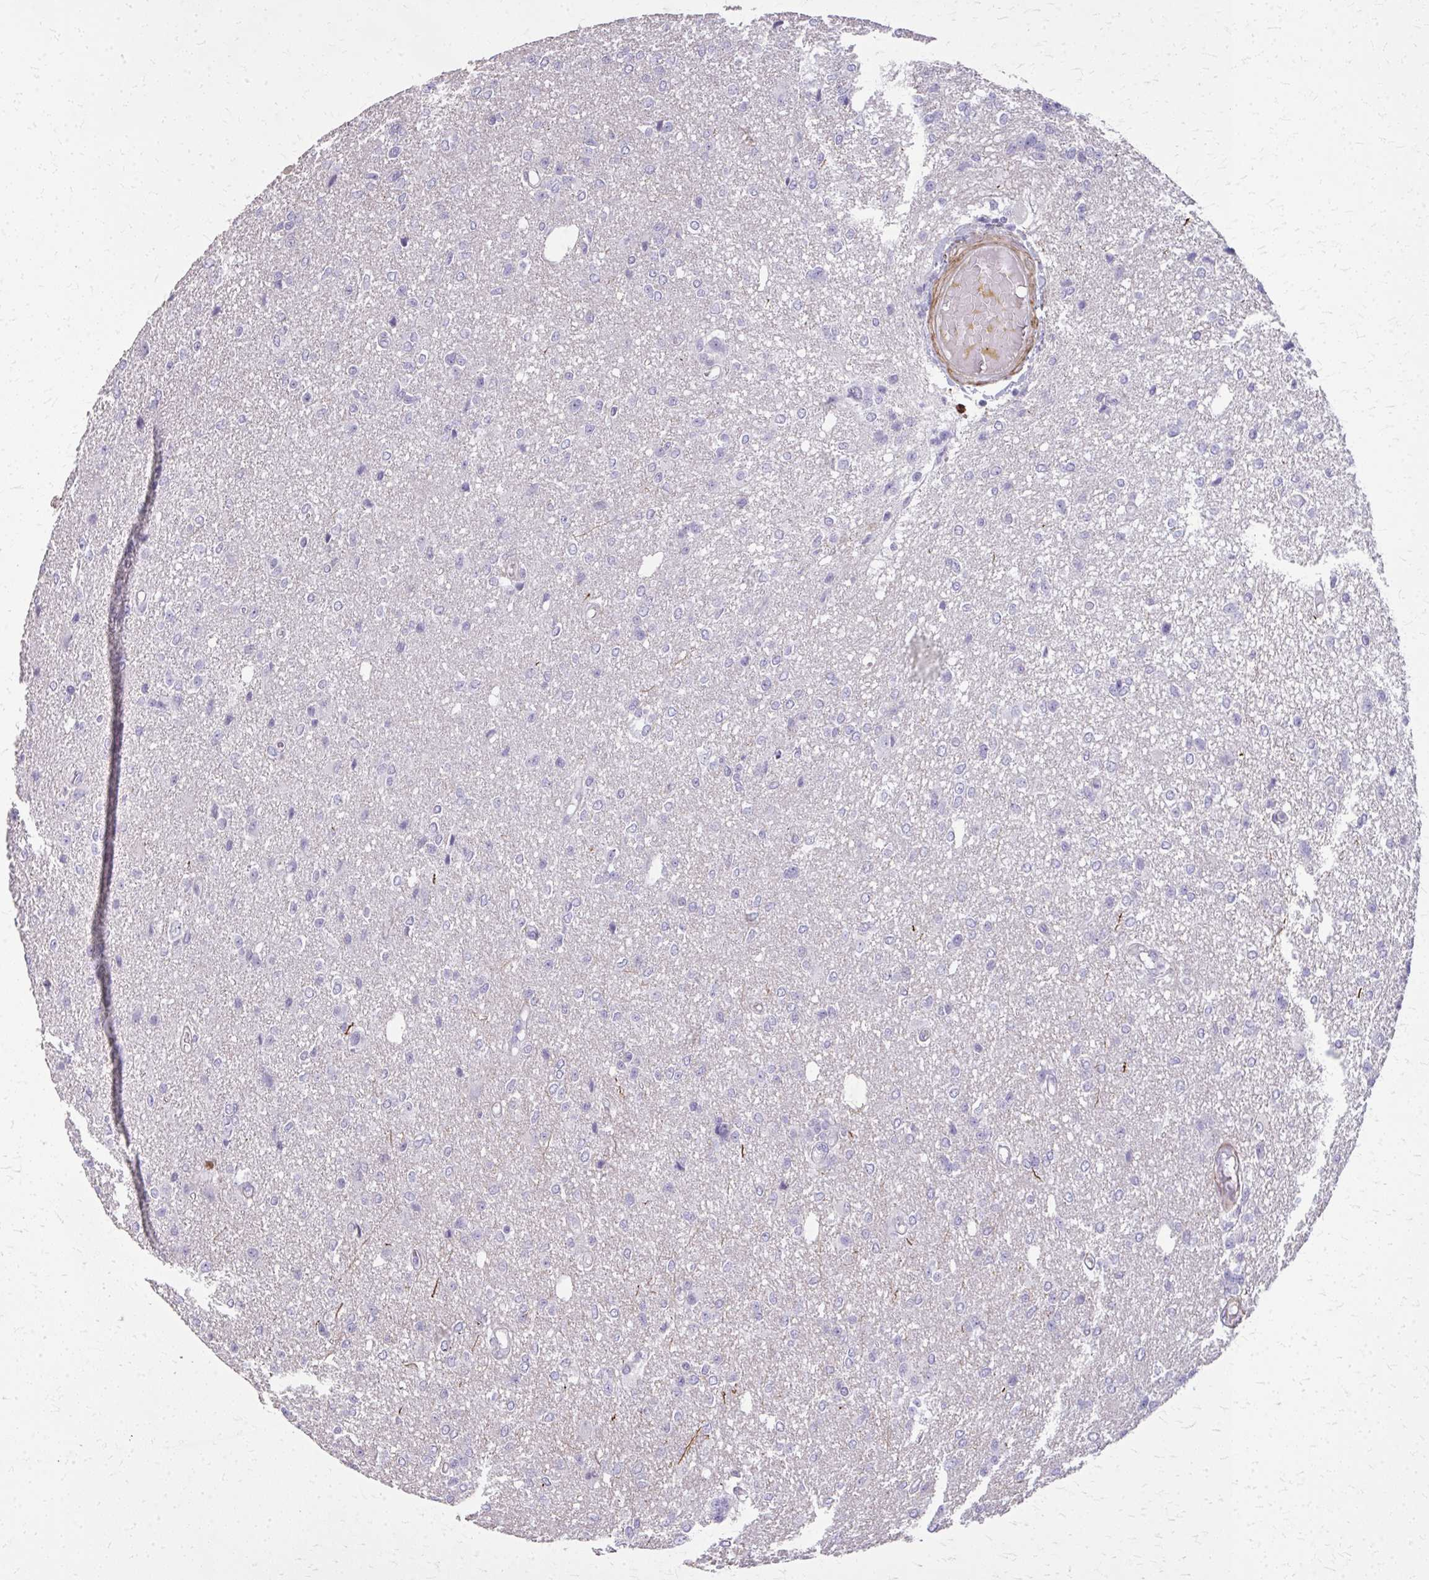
{"staining": {"intensity": "negative", "quantity": "none", "location": "none"}, "tissue": "glioma", "cell_type": "Tumor cells", "image_type": "cancer", "snomed": [{"axis": "morphology", "description": "Glioma, malignant, Low grade"}, {"axis": "topography", "description": "Brain"}], "caption": "IHC histopathology image of human low-grade glioma (malignant) stained for a protein (brown), which reveals no staining in tumor cells.", "gene": "TENM4", "patient": {"sex": "male", "age": 26}}